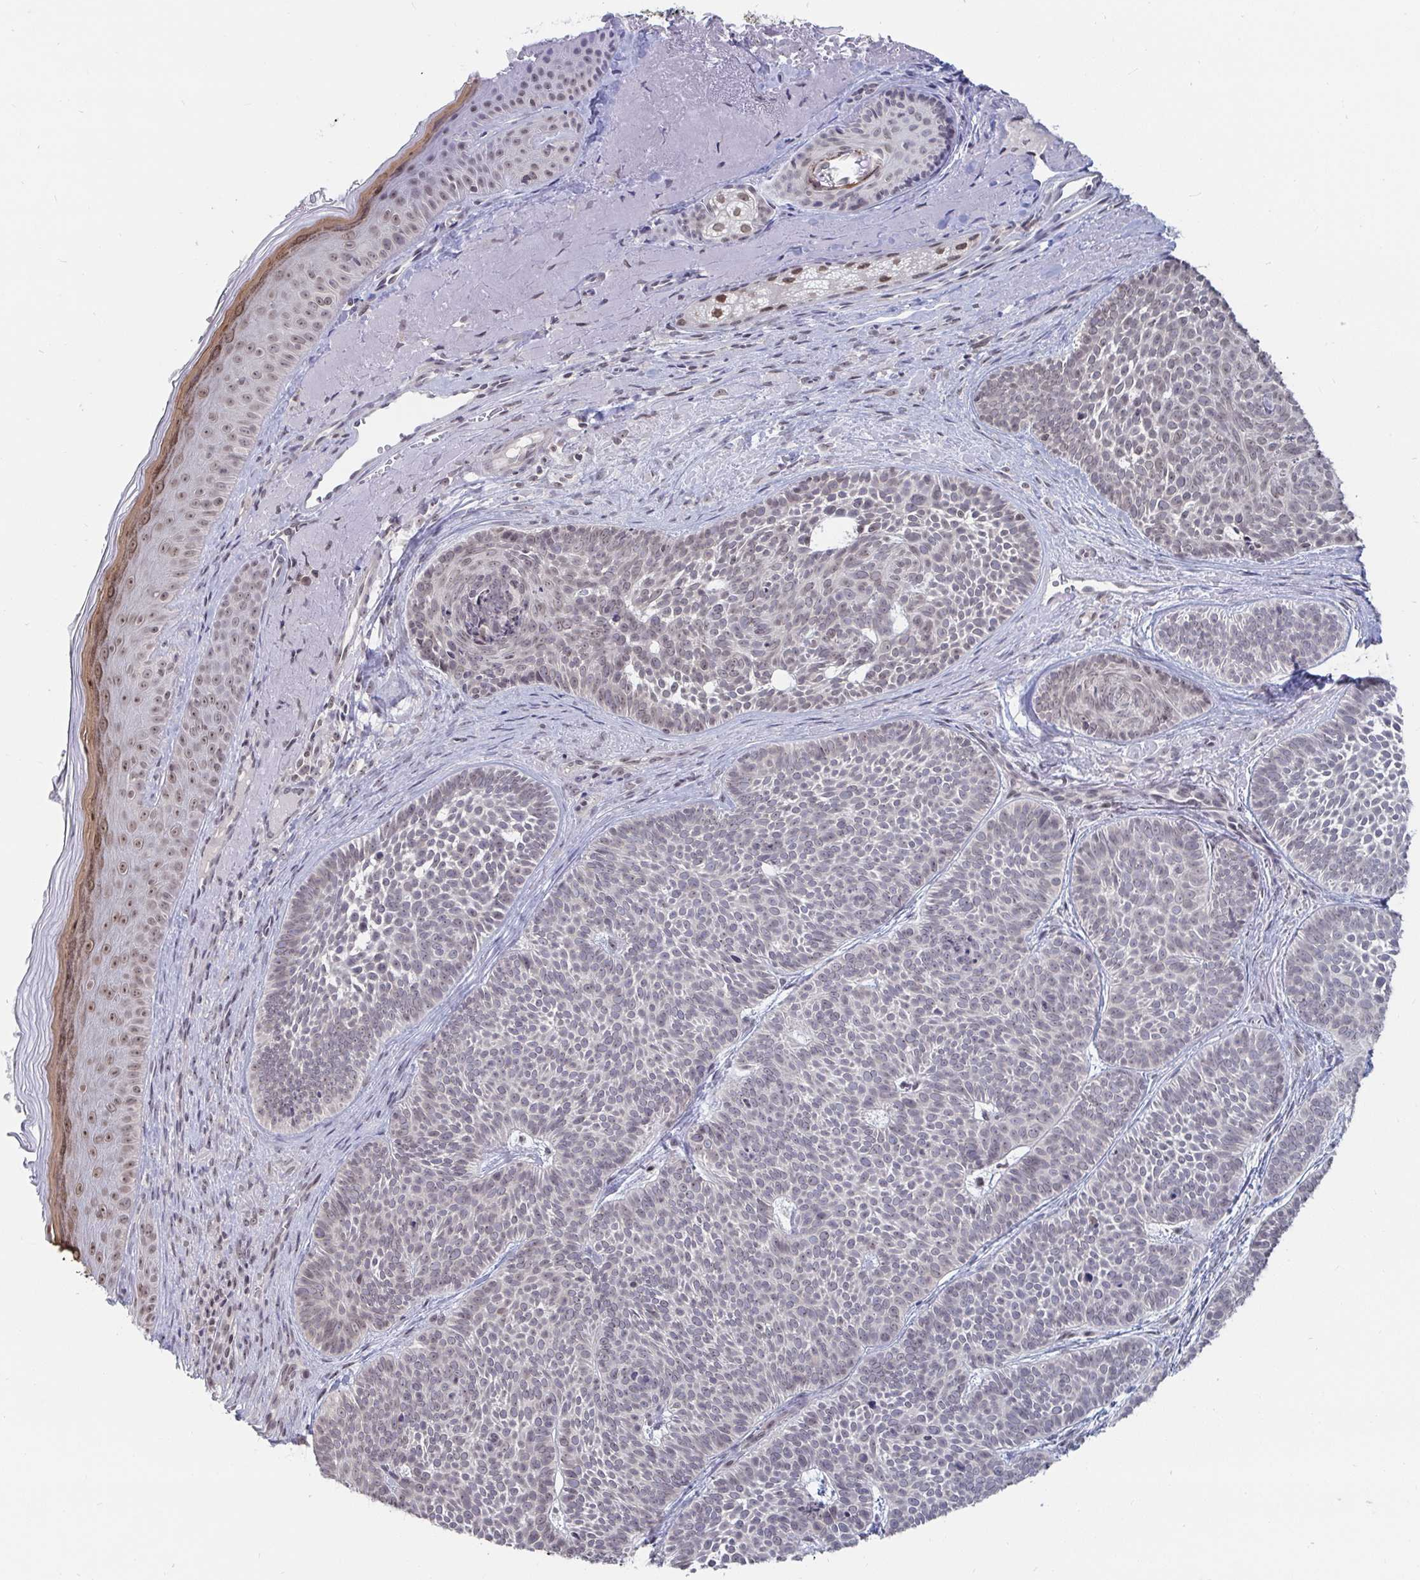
{"staining": {"intensity": "negative", "quantity": "none", "location": "none"}, "tissue": "skin cancer", "cell_type": "Tumor cells", "image_type": "cancer", "snomed": [{"axis": "morphology", "description": "Basal cell carcinoma"}, {"axis": "topography", "description": "Skin"}], "caption": "This is an IHC histopathology image of human skin cancer. There is no staining in tumor cells.", "gene": "TRIP12", "patient": {"sex": "male", "age": 81}}